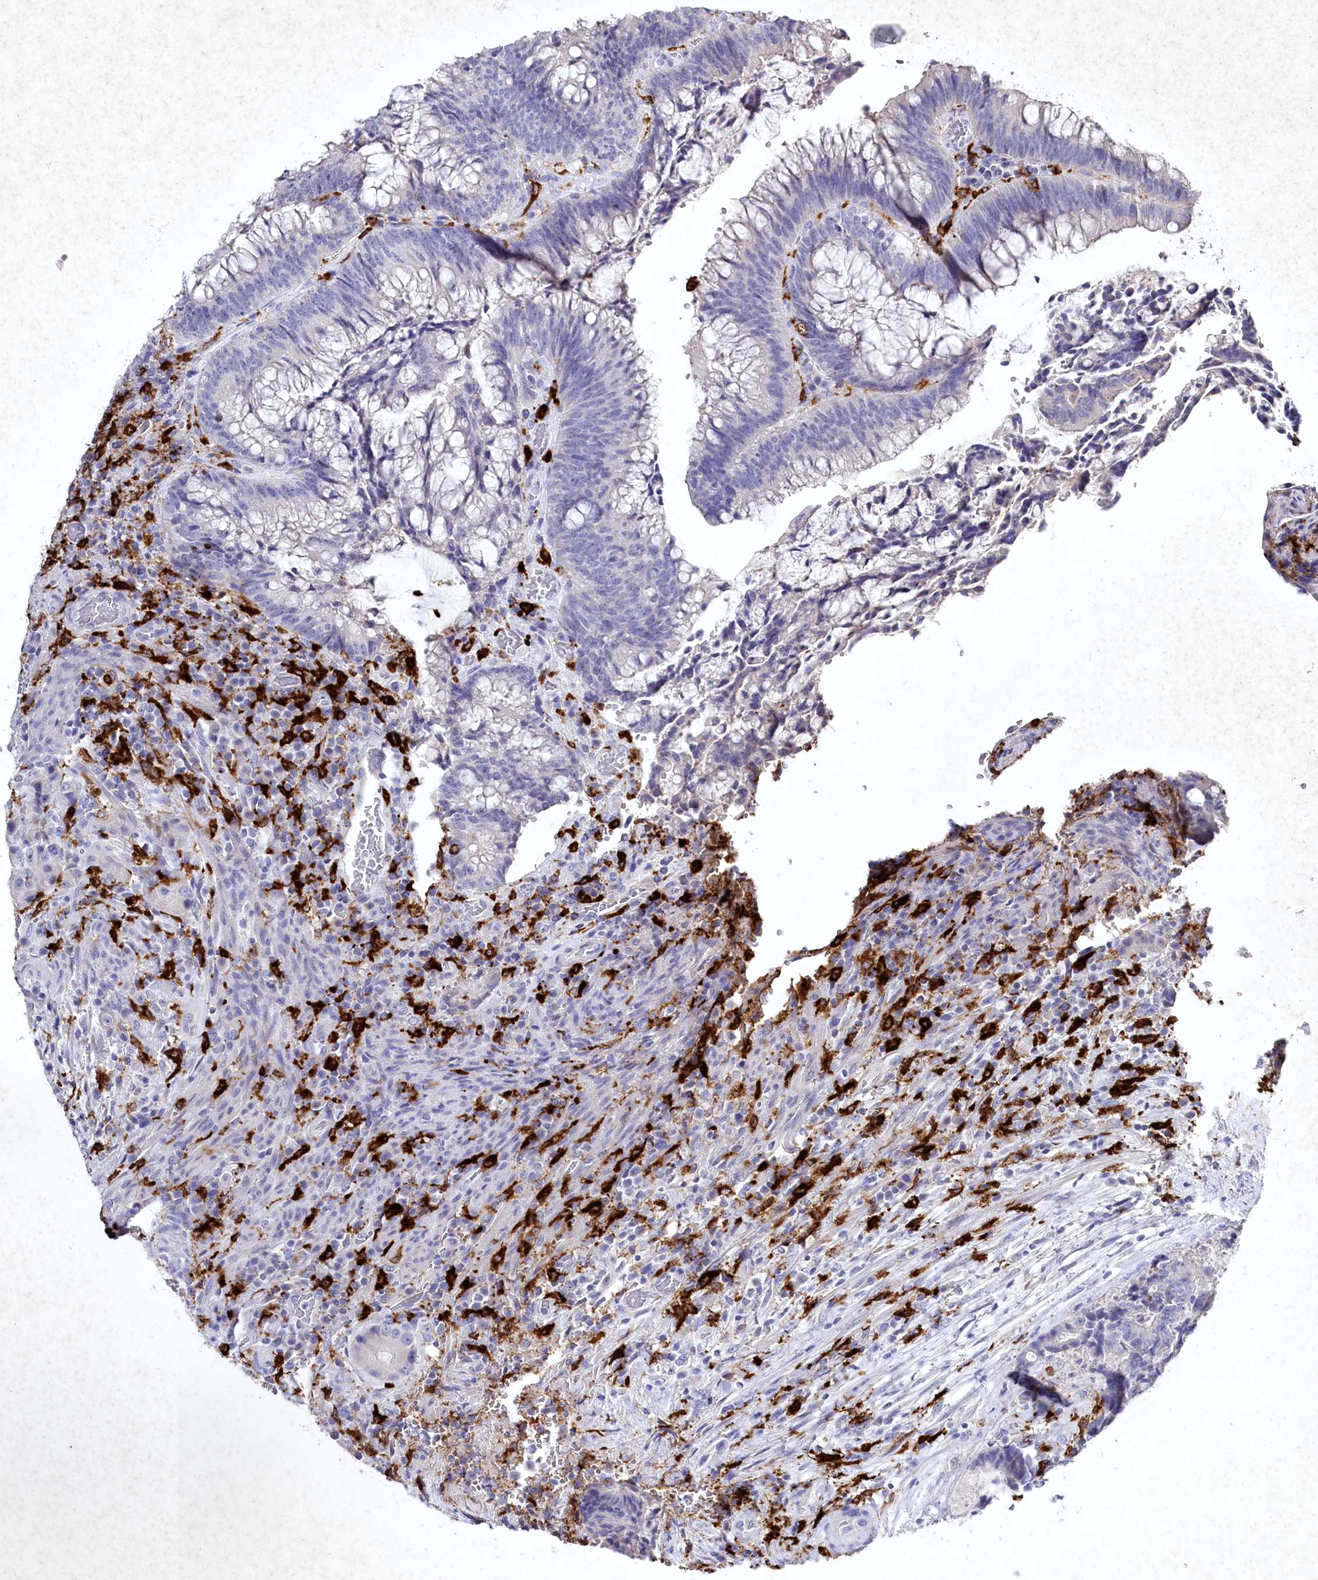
{"staining": {"intensity": "negative", "quantity": "none", "location": "none"}, "tissue": "colorectal cancer", "cell_type": "Tumor cells", "image_type": "cancer", "snomed": [{"axis": "morphology", "description": "Adenocarcinoma, NOS"}, {"axis": "topography", "description": "Rectum"}], "caption": "DAB (3,3'-diaminobenzidine) immunohistochemical staining of adenocarcinoma (colorectal) demonstrates no significant expression in tumor cells.", "gene": "CLEC4M", "patient": {"sex": "male", "age": 69}}